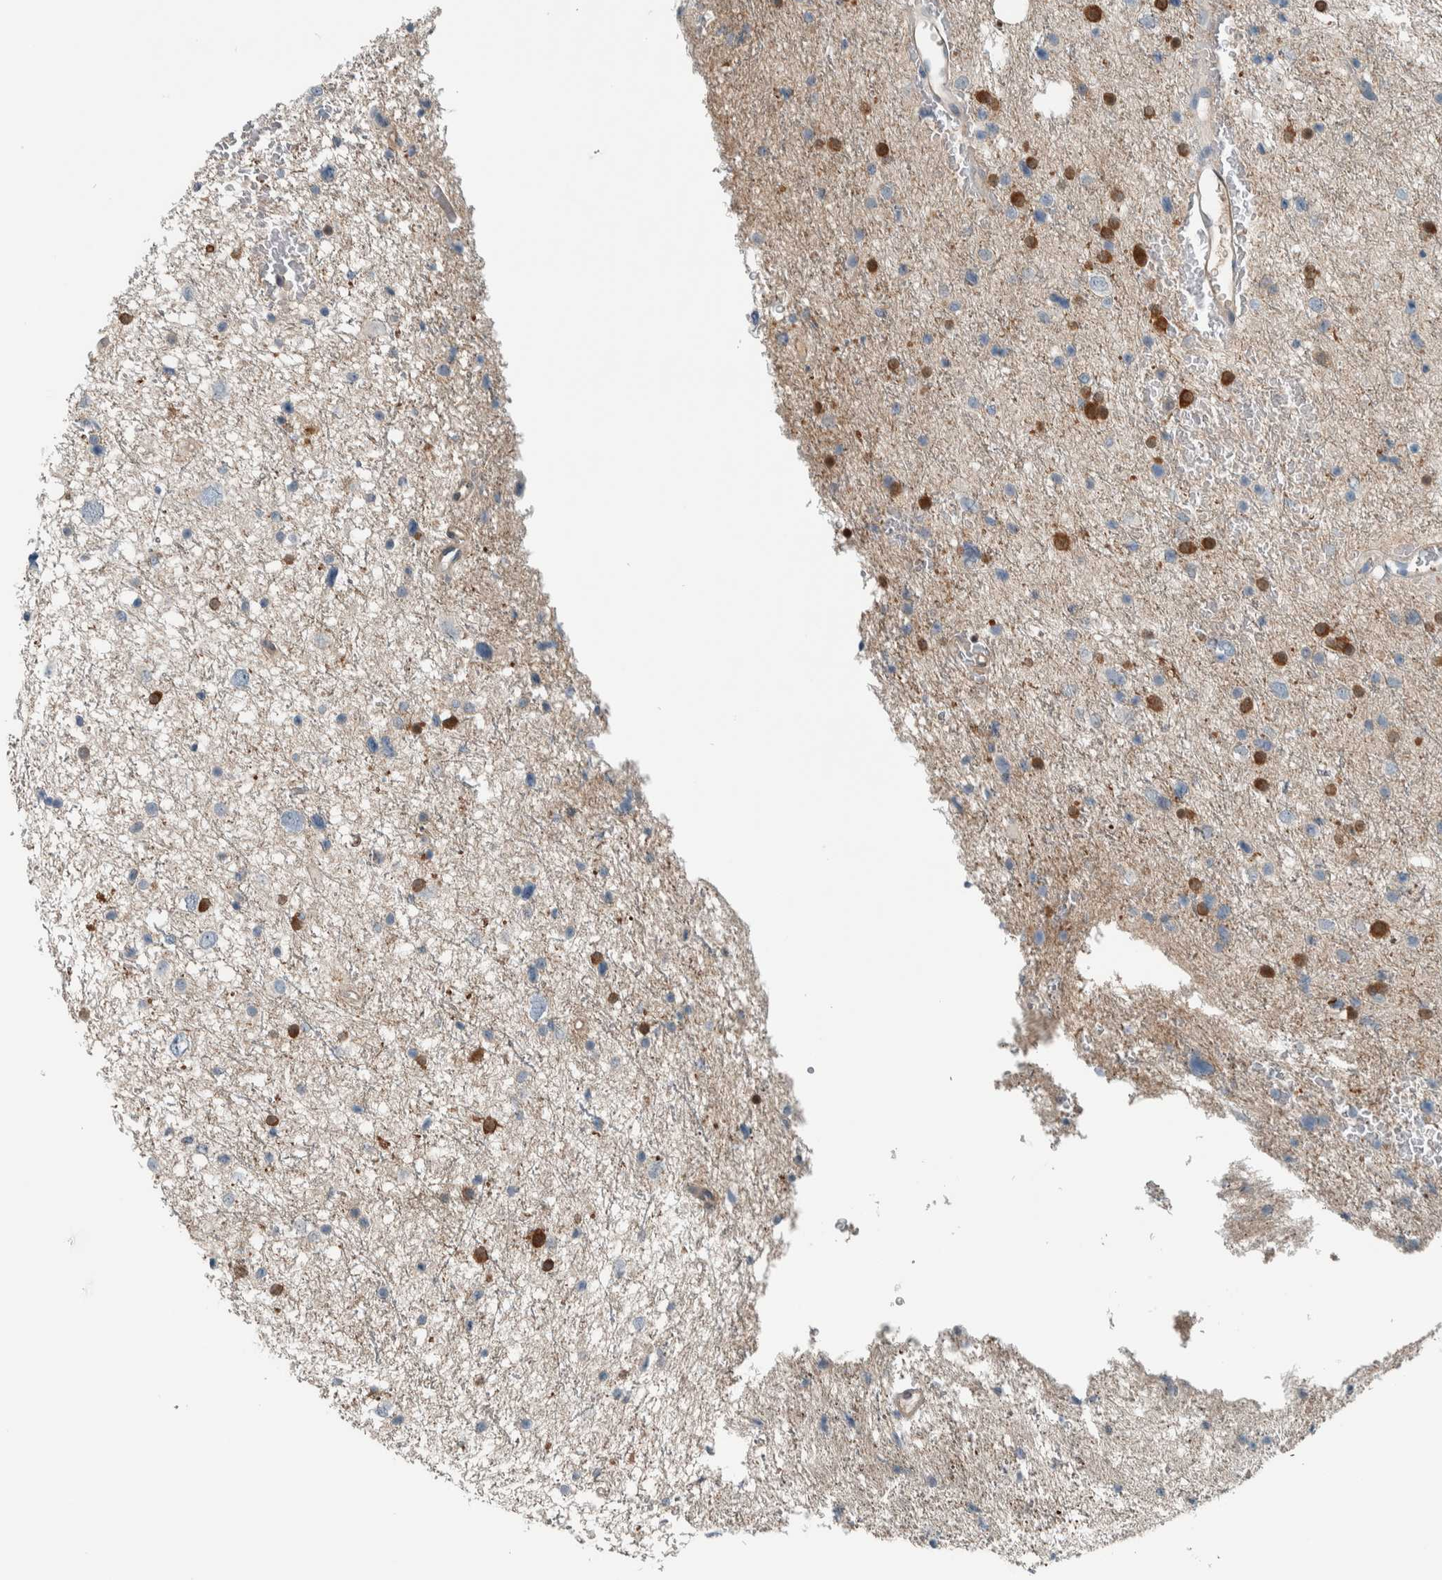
{"staining": {"intensity": "moderate", "quantity": "<25%", "location": "cytoplasmic/membranous"}, "tissue": "glioma", "cell_type": "Tumor cells", "image_type": "cancer", "snomed": [{"axis": "morphology", "description": "Glioma, malignant, Low grade"}, {"axis": "topography", "description": "Brain"}], "caption": "Immunohistochemical staining of glioma shows low levels of moderate cytoplasmic/membranous protein staining in about <25% of tumor cells.", "gene": "ALAD", "patient": {"sex": "female", "age": 37}}